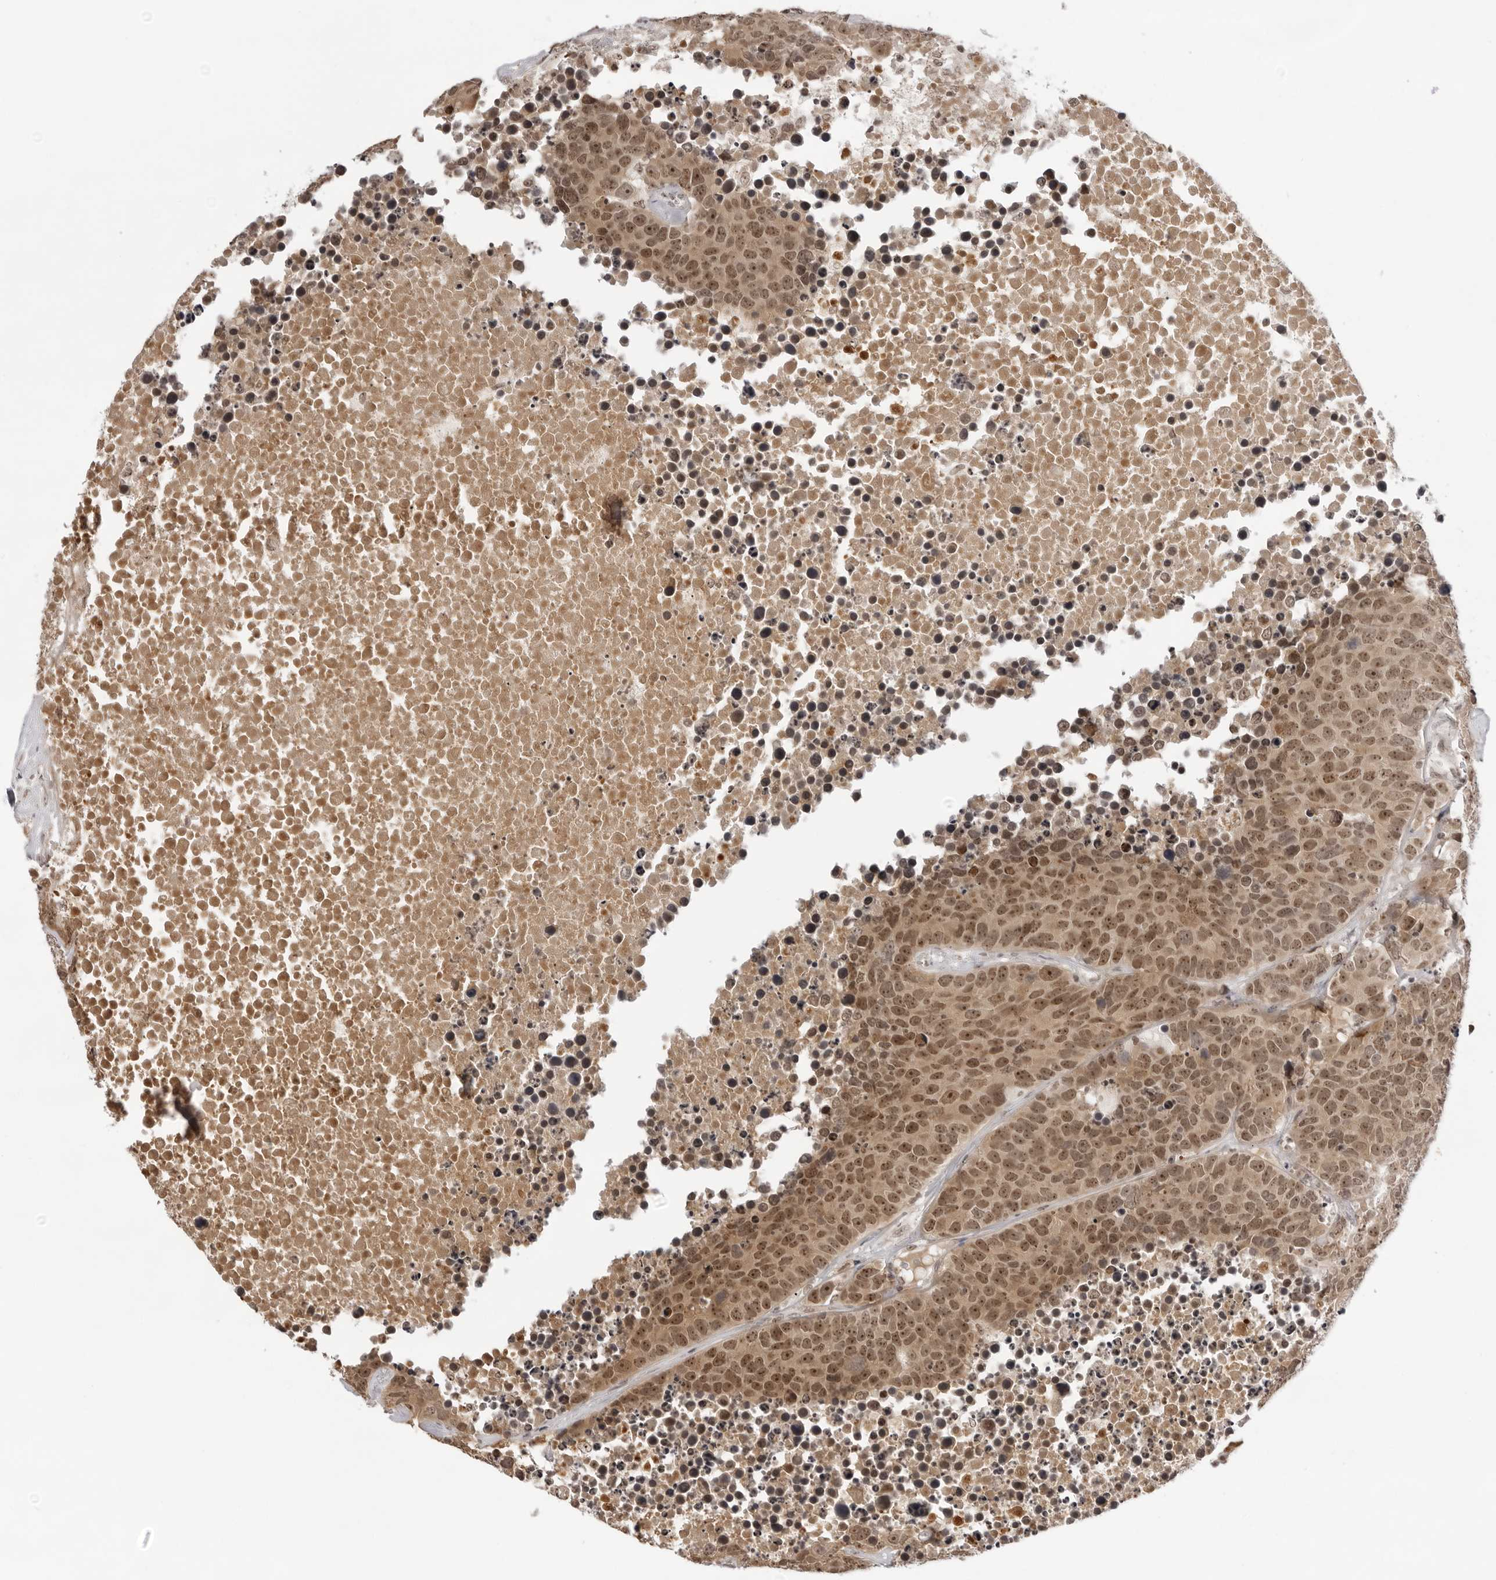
{"staining": {"intensity": "moderate", "quantity": ">75%", "location": "cytoplasmic/membranous,nuclear"}, "tissue": "carcinoid", "cell_type": "Tumor cells", "image_type": "cancer", "snomed": [{"axis": "morphology", "description": "Carcinoid, malignant, NOS"}, {"axis": "topography", "description": "Lung"}], "caption": "The photomicrograph reveals staining of carcinoid, revealing moderate cytoplasmic/membranous and nuclear protein expression (brown color) within tumor cells.", "gene": "EXOSC10", "patient": {"sex": "male", "age": 60}}